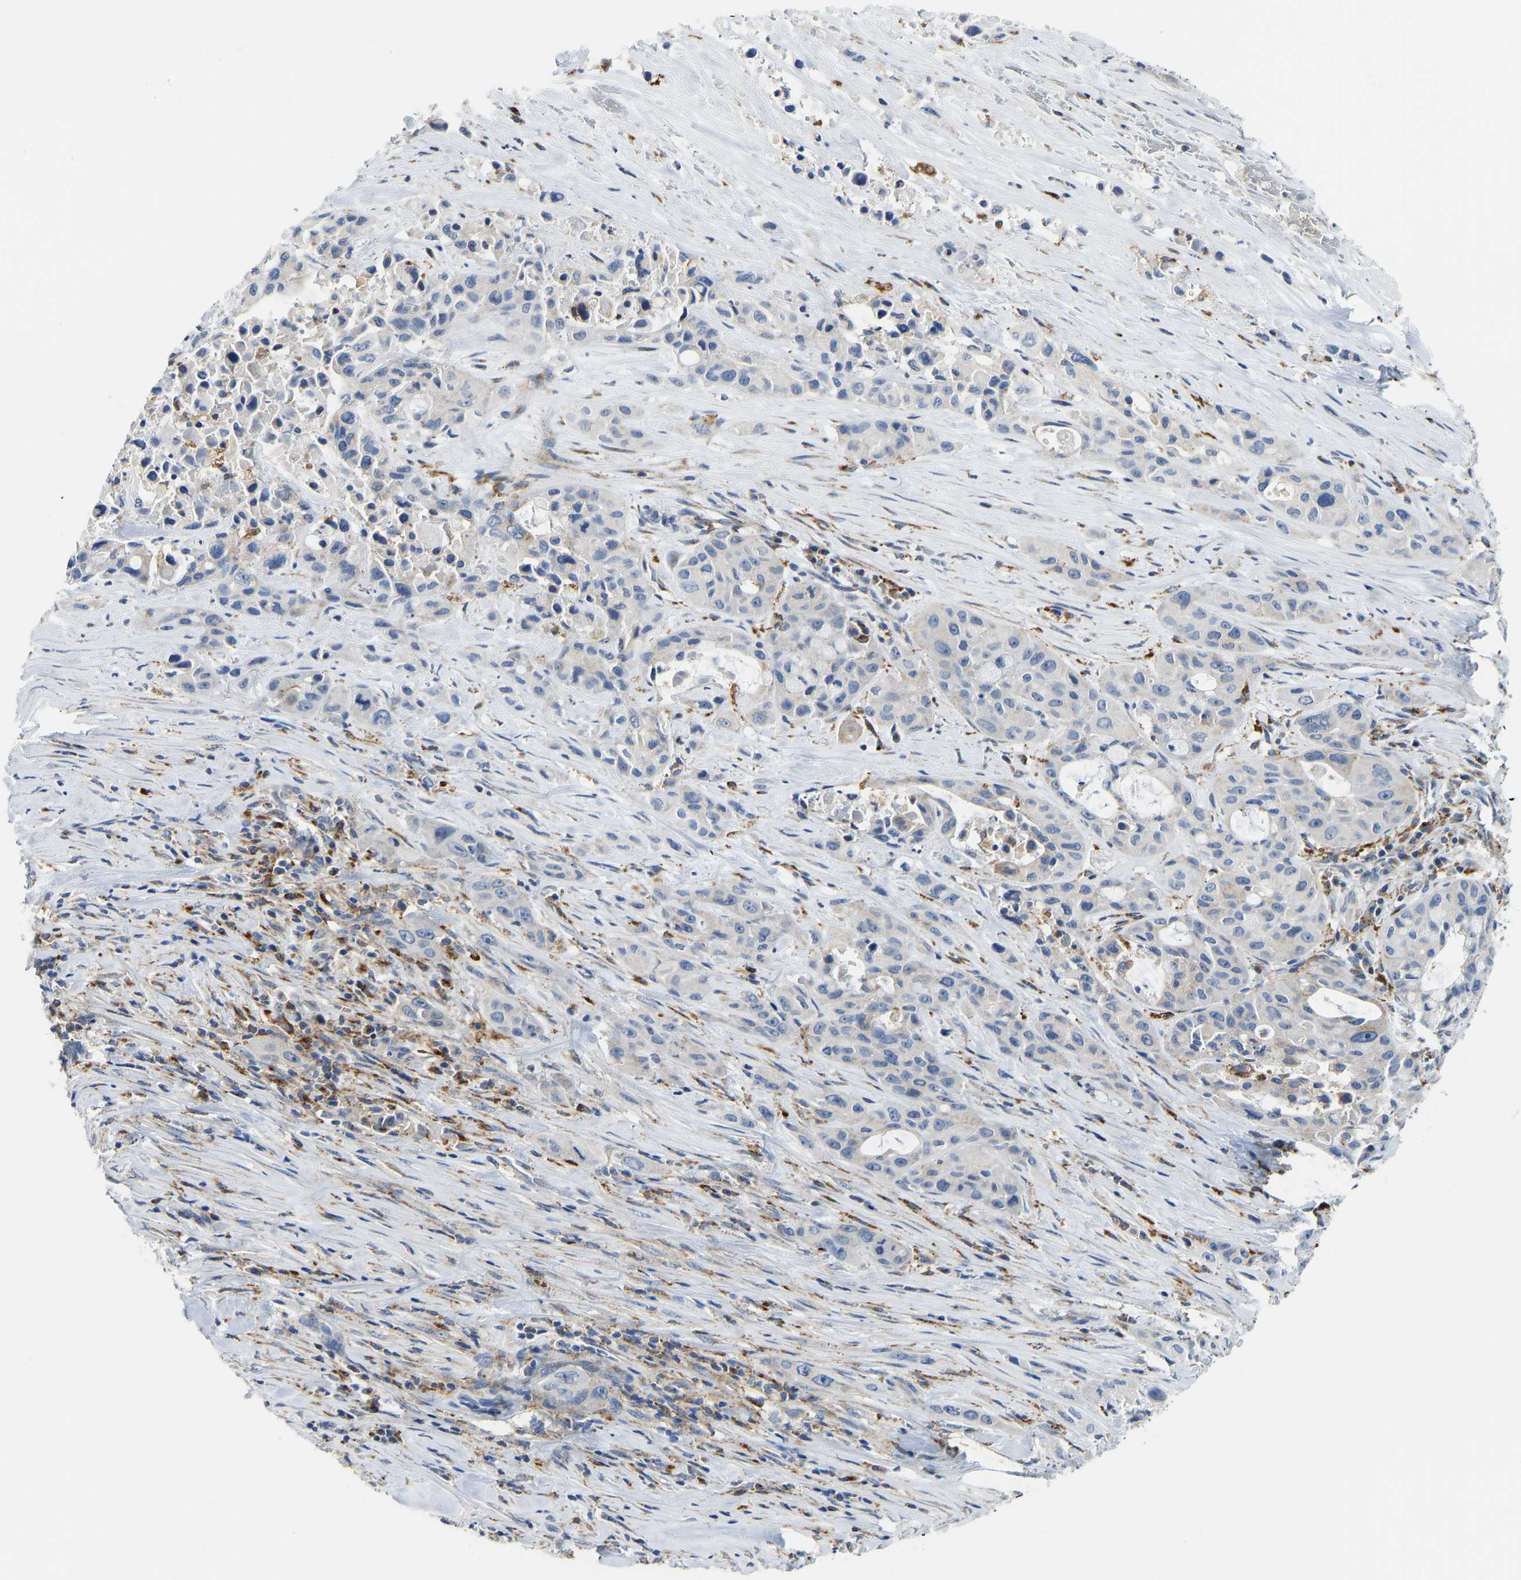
{"staining": {"intensity": "negative", "quantity": "none", "location": "none"}, "tissue": "pancreatic cancer", "cell_type": "Tumor cells", "image_type": "cancer", "snomed": [{"axis": "morphology", "description": "Adenocarcinoma, NOS"}, {"axis": "topography", "description": "Pancreas"}], "caption": "Immunohistochemistry (IHC) of human pancreatic adenocarcinoma displays no positivity in tumor cells.", "gene": "ATP6V1E1", "patient": {"sex": "male", "age": 53}}